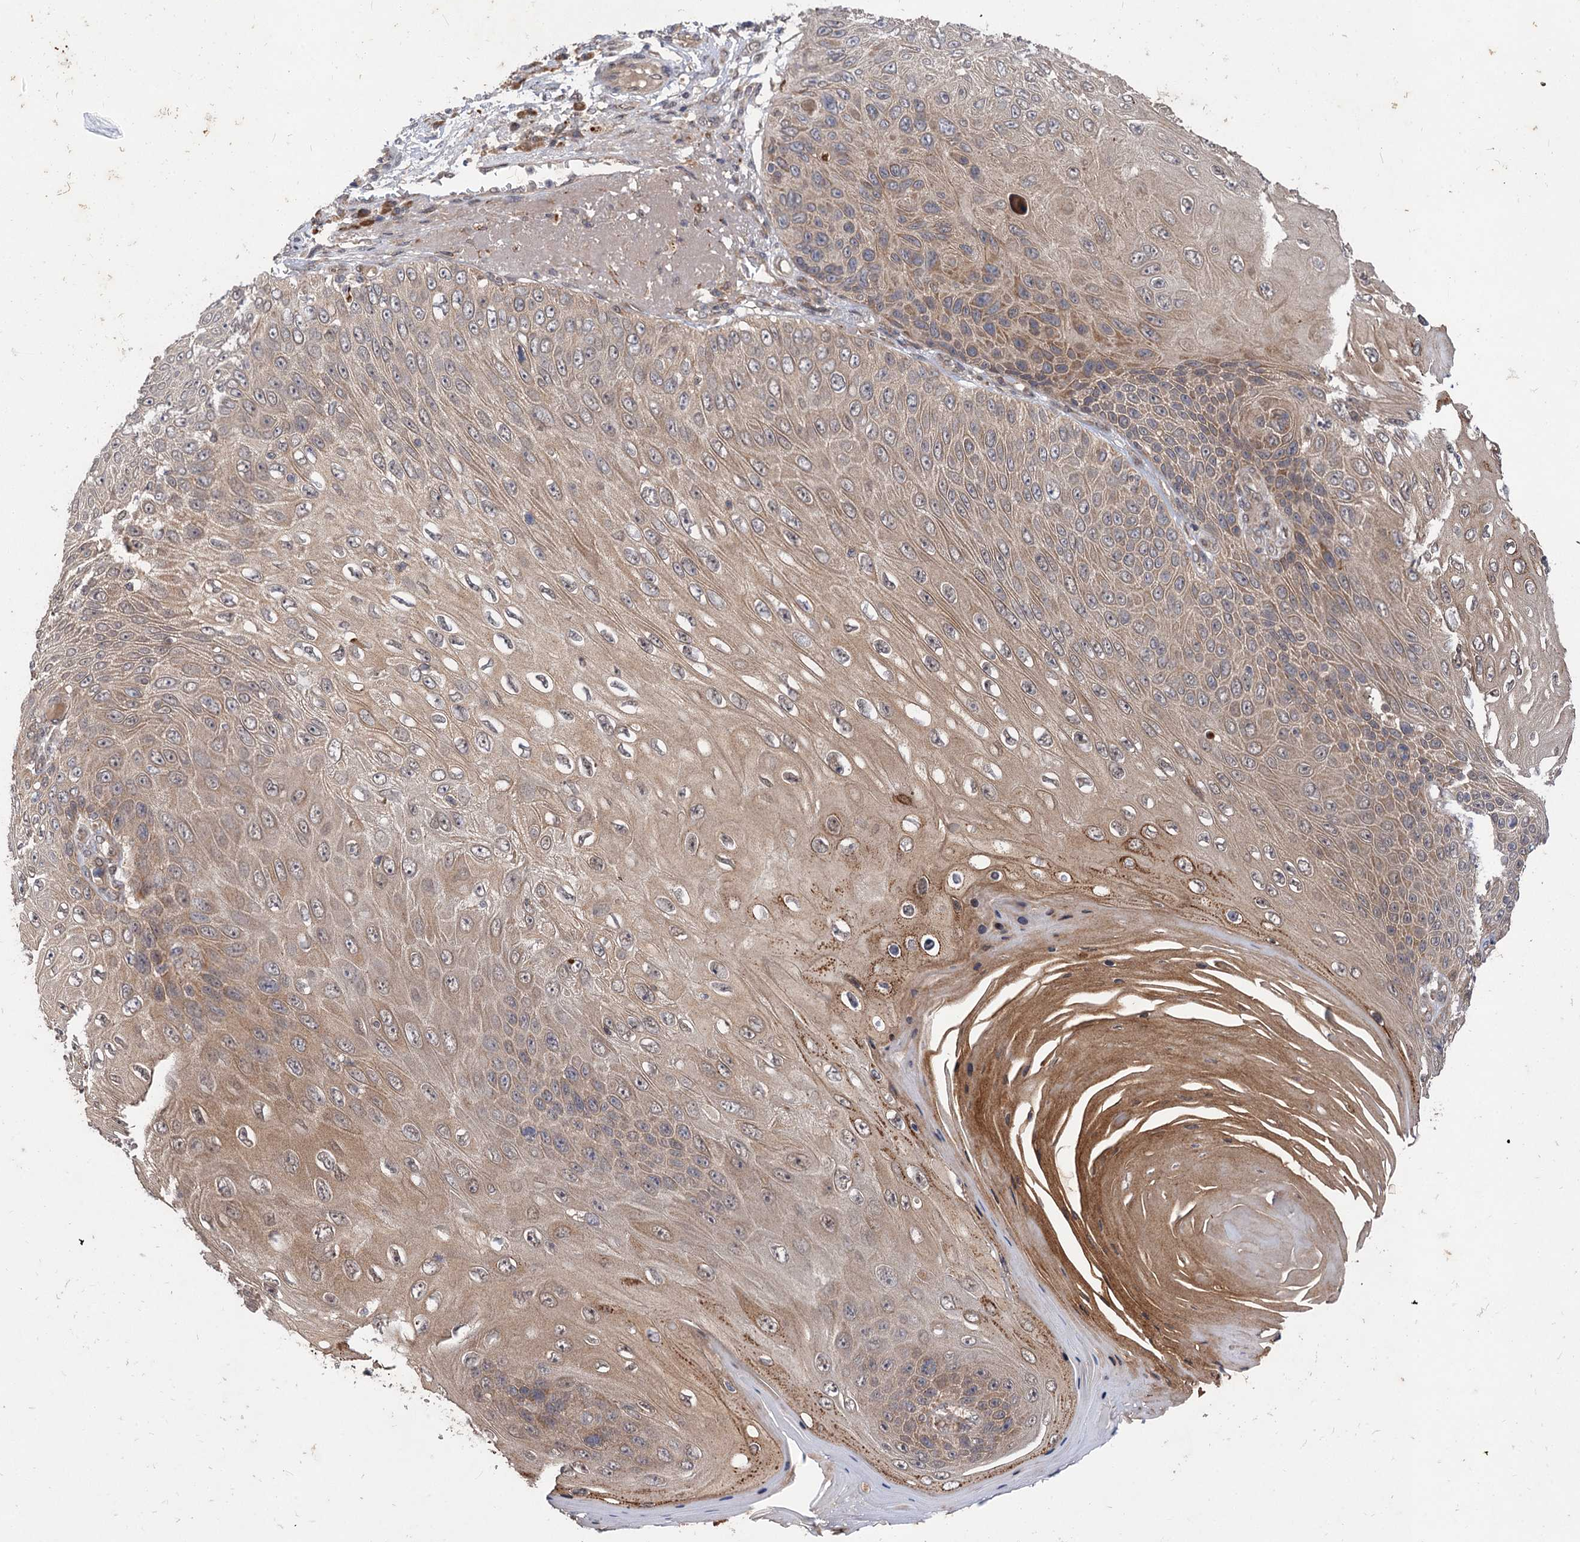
{"staining": {"intensity": "weak", "quantity": "25%-75%", "location": "cytoplasmic/membranous"}, "tissue": "skin cancer", "cell_type": "Tumor cells", "image_type": "cancer", "snomed": [{"axis": "morphology", "description": "Squamous cell carcinoma, NOS"}, {"axis": "topography", "description": "Skin"}], "caption": "DAB immunohistochemical staining of skin cancer (squamous cell carcinoma) shows weak cytoplasmic/membranous protein expression in approximately 25%-75% of tumor cells.", "gene": "FBXW8", "patient": {"sex": "female", "age": 88}}